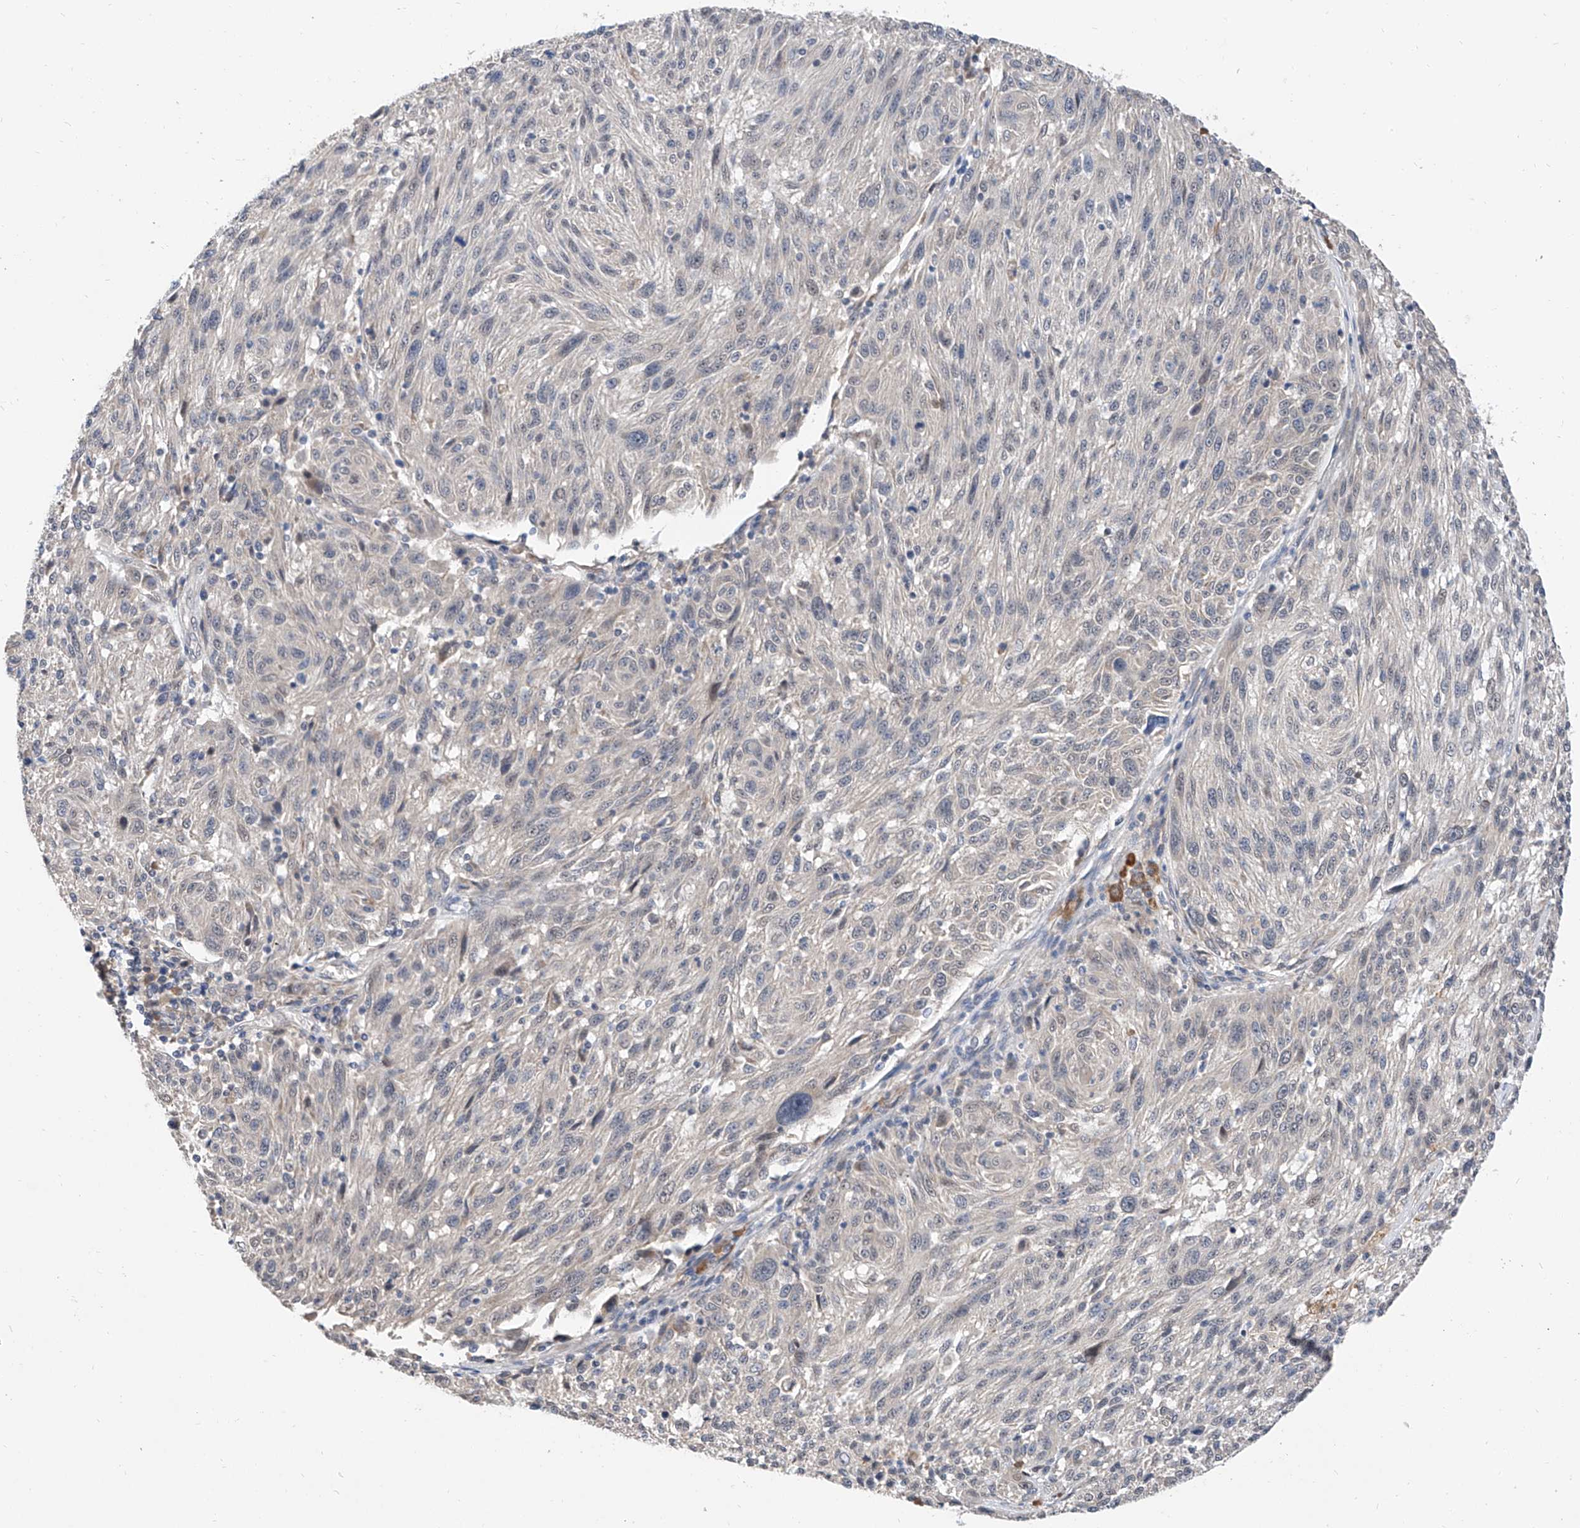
{"staining": {"intensity": "negative", "quantity": "none", "location": "none"}, "tissue": "melanoma", "cell_type": "Tumor cells", "image_type": "cancer", "snomed": [{"axis": "morphology", "description": "Malignant melanoma, NOS"}, {"axis": "topography", "description": "Skin"}], "caption": "Tumor cells are negative for protein expression in human malignant melanoma. Nuclei are stained in blue.", "gene": "CARMIL3", "patient": {"sex": "male", "age": 53}}